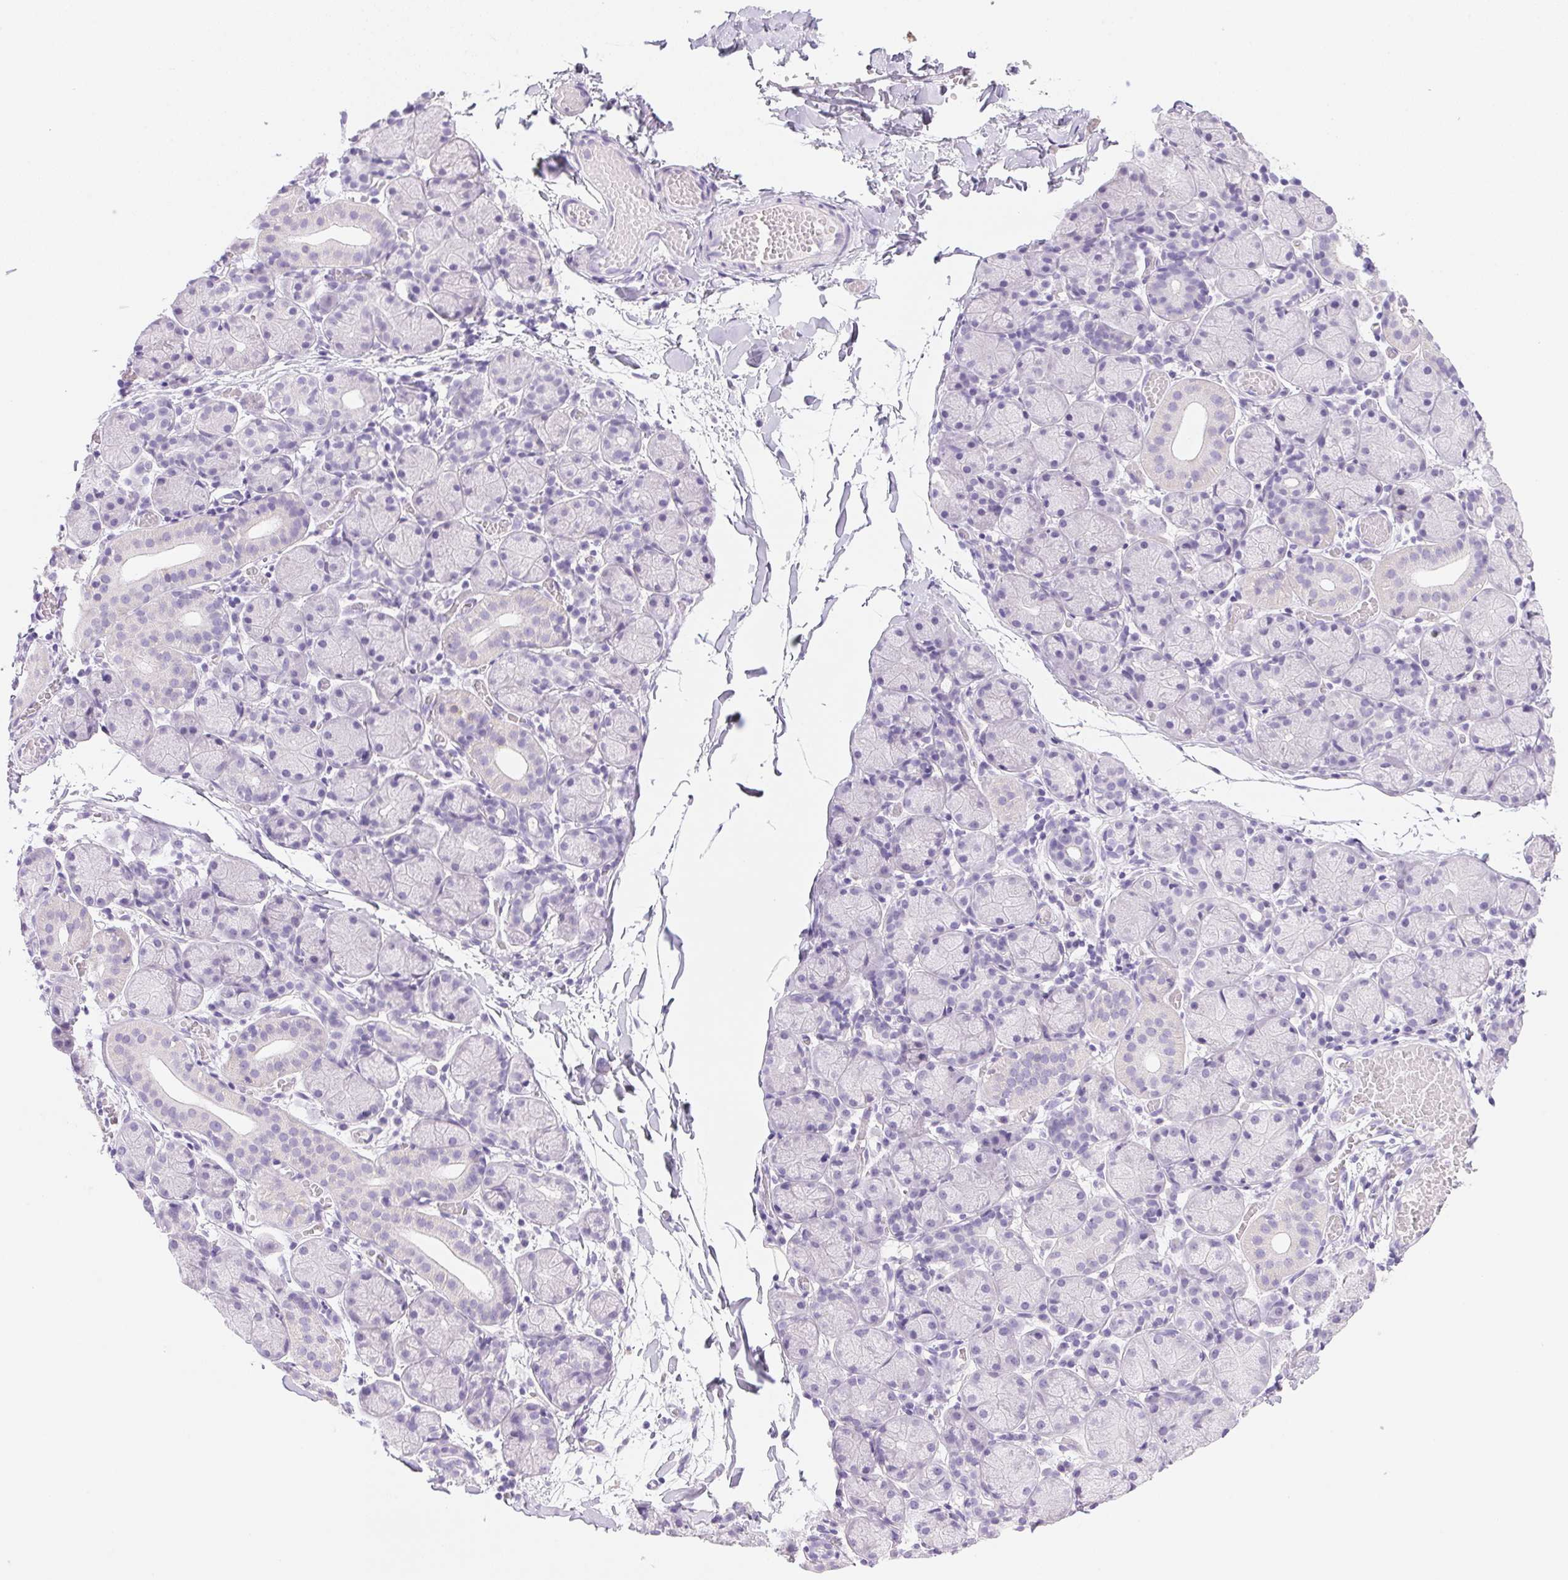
{"staining": {"intensity": "negative", "quantity": "none", "location": "none"}, "tissue": "salivary gland", "cell_type": "Glandular cells", "image_type": "normal", "snomed": [{"axis": "morphology", "description": "Normal tissue, NOS"}, {"axis": "topography", "description": "Salivary gland"}], "caption": "A high-resolution histopathology image shows immunohistochemistry (IHC) staining of normal salivary gland, which shows no significant staining in glandular cells.", "gene": "DHCR24", "patient": {"sex": "female", "age": 24}}